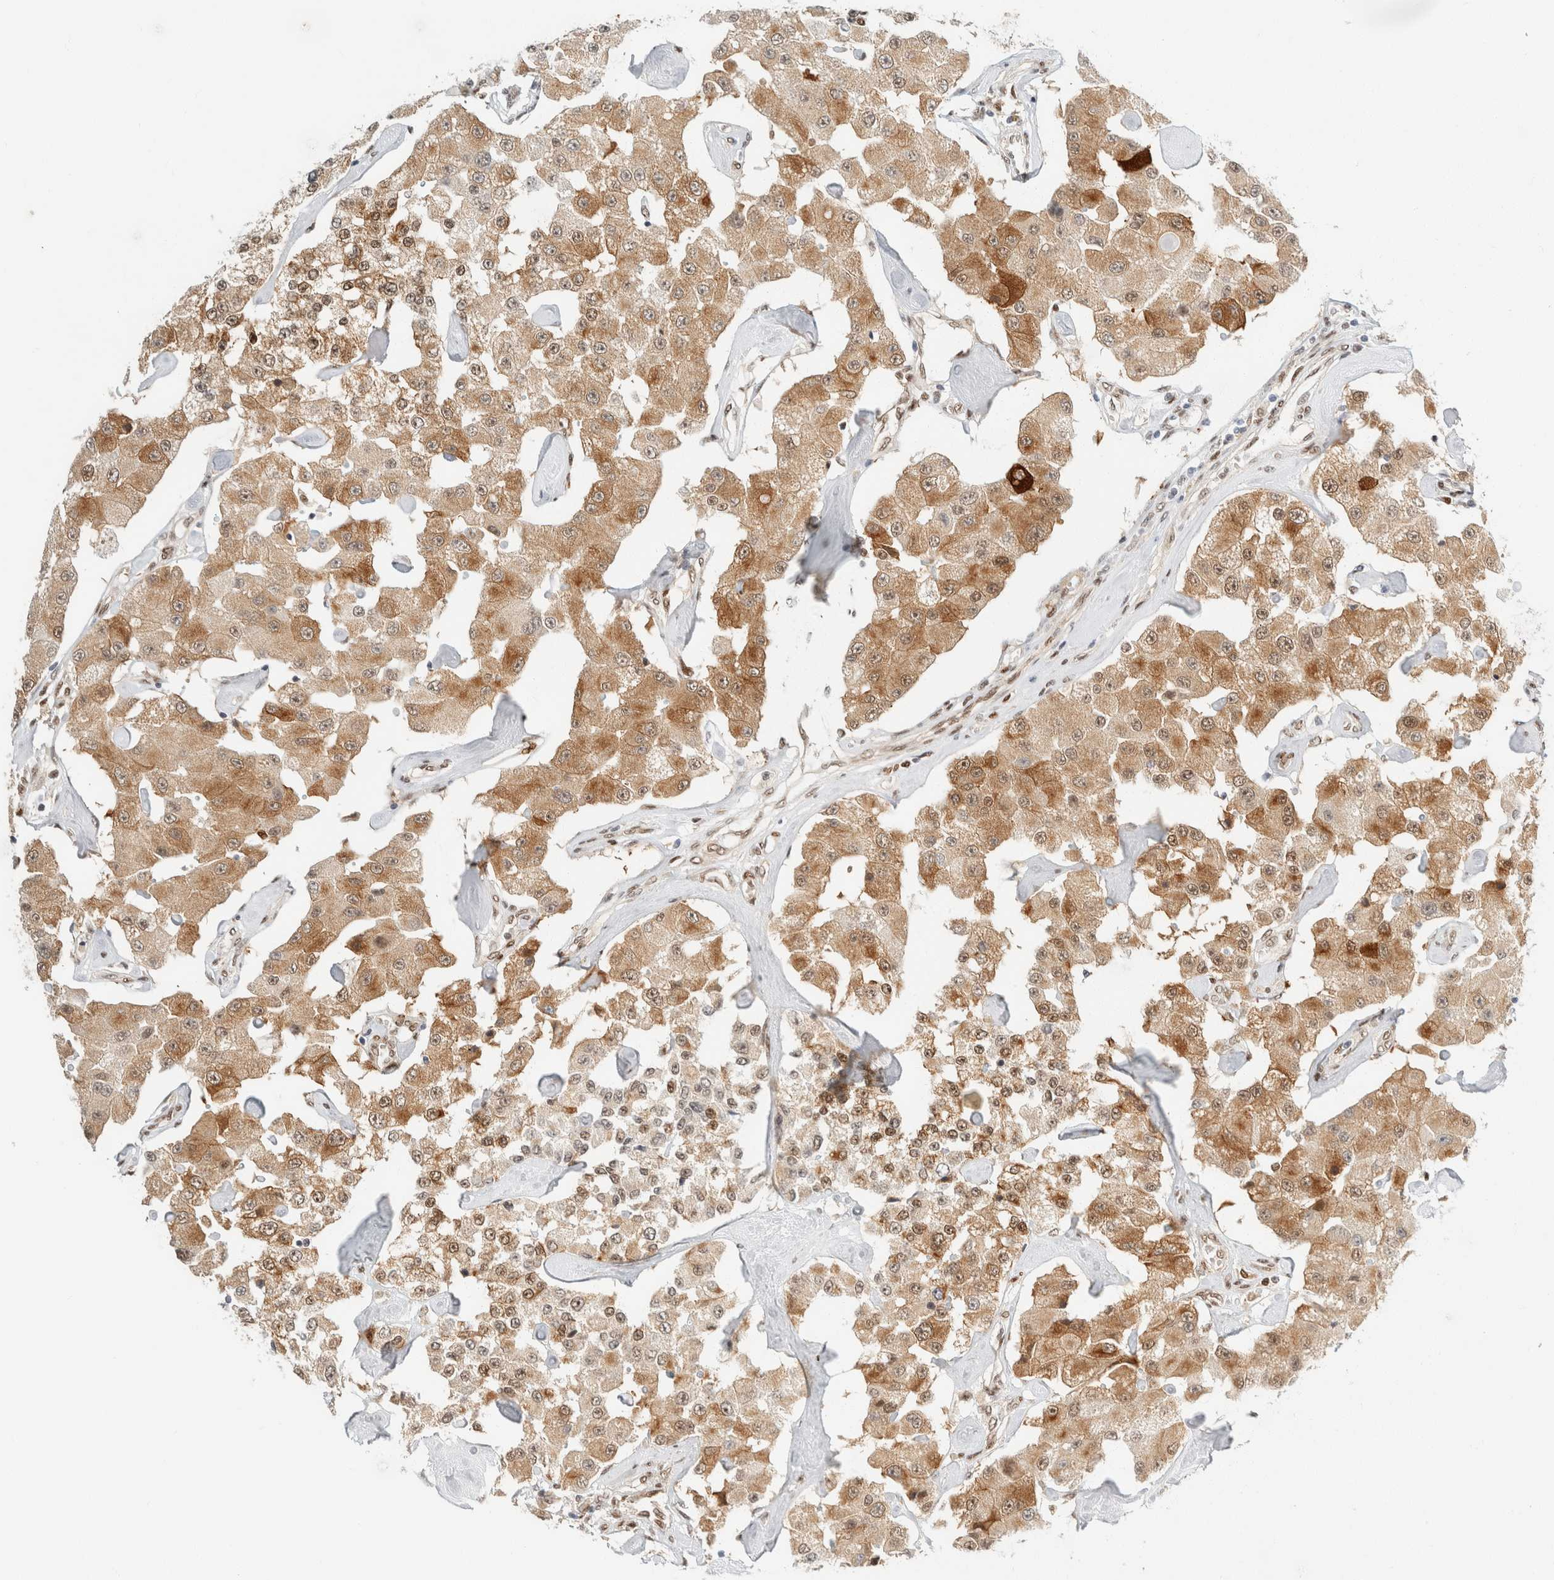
{"staining": {"intensity": "moderate", "quantity": ">75%", "location": "cytoplasmic/membranous,nuclear"}, "tissue": "carcinoid", "cell_type": "Tumor cells", "image_type": "cancer", "snomed": [{"axis": "morphology", "description": "Carcinoid, malignant, NOS"}, {"axis": "topography", "description": "Pancreas"}], "caption": "Immunohistochemistry (DAB (3,3'-diaminobenzidine)) staining of human carcinoid displays moderate cytoplasmic/membranous and nuclear protein positivity in approximately >75% of tumor cells.", "gene": "ZNF768", "patient": {"sex": "male", "age": 41}}